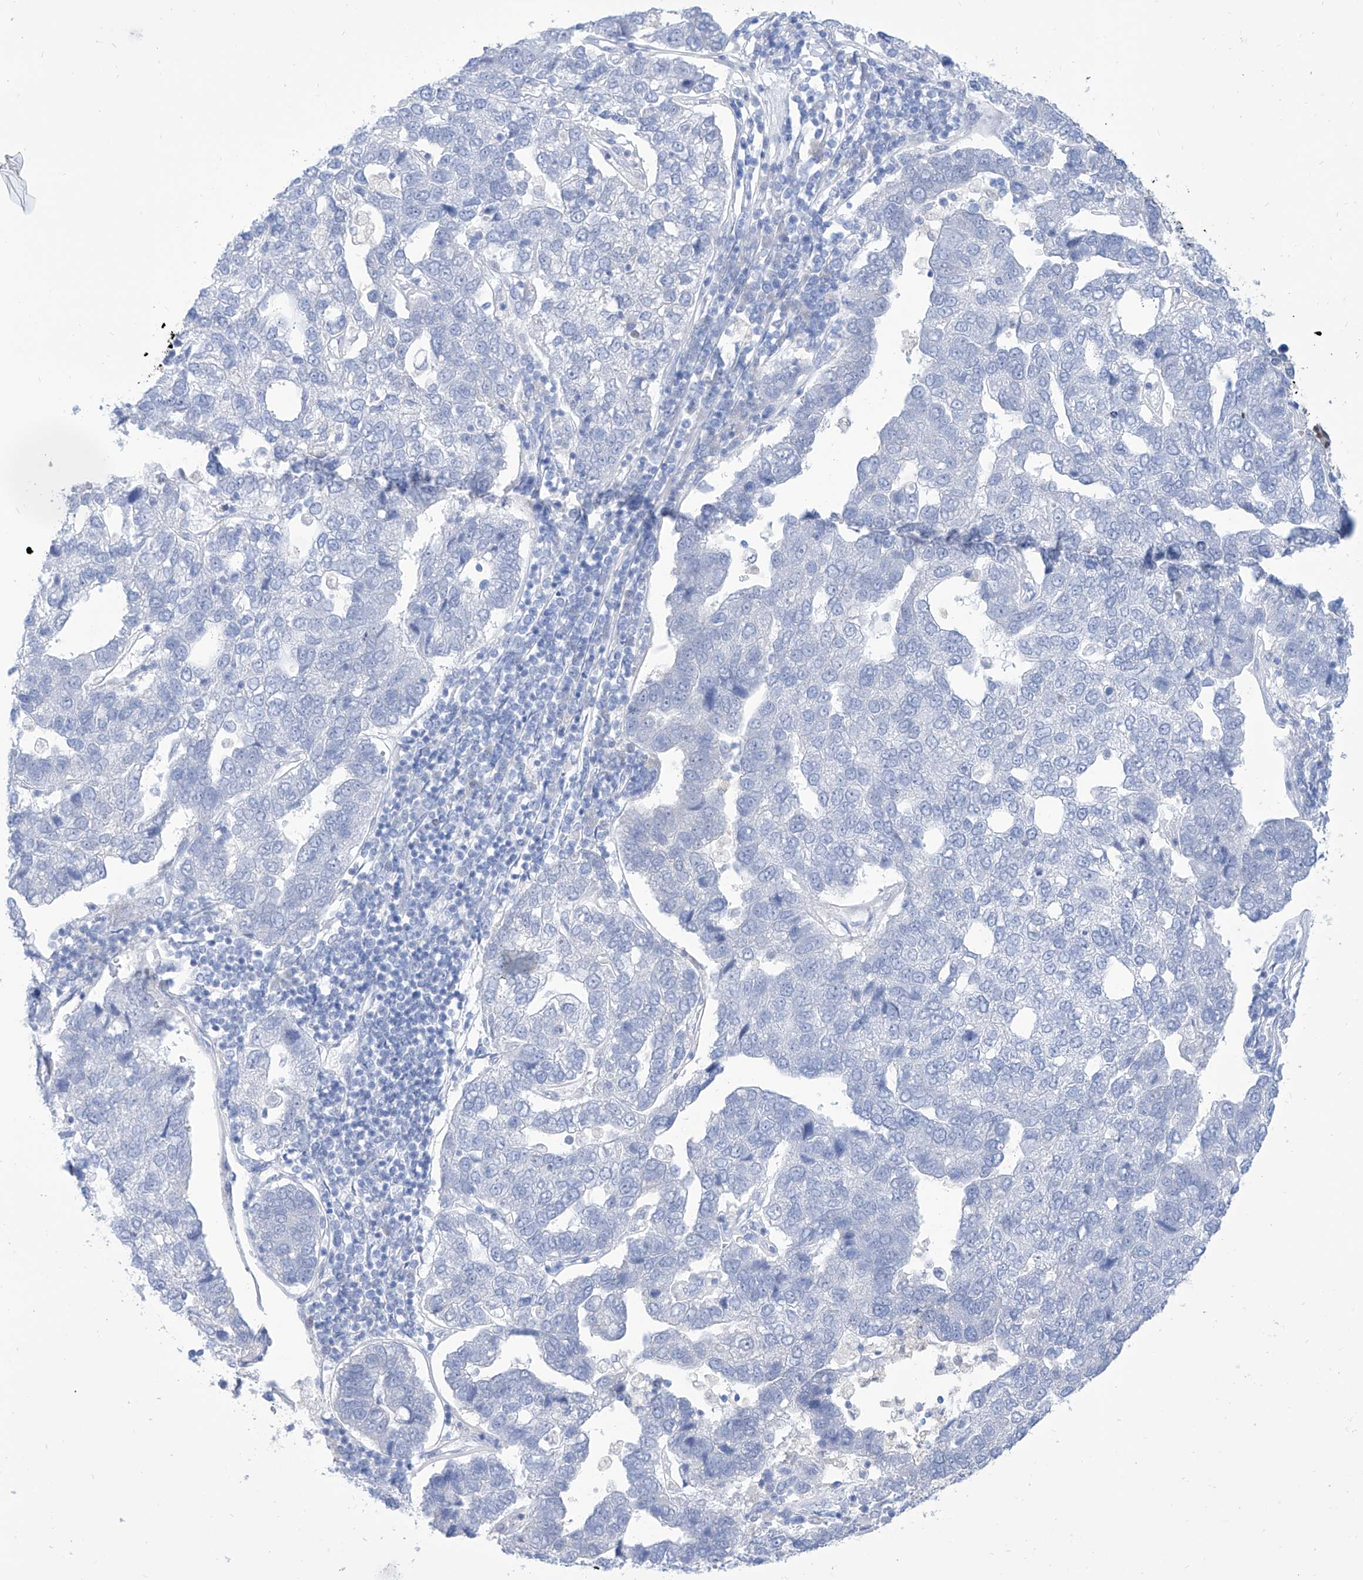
{"staining": {"intensity": "negative", "quantity": "none", "location": "none"}, "tissue": "pancreatic cancer", "cell_type": "Tumor cells", "image_type": "cancer", "snomed": [{"axis": "morphology", "description": "Adenocarcinoma, NOS"}, {"axis": "topography", "description": "Pancreas"}], "caption": "Pancreatic cancer (adenocarcinoma) stained for a protein using immunohistochemistry shows no positivity tumor cells.", "gene": "PDXK", "patient": {"sex": "female", "age": 61}}